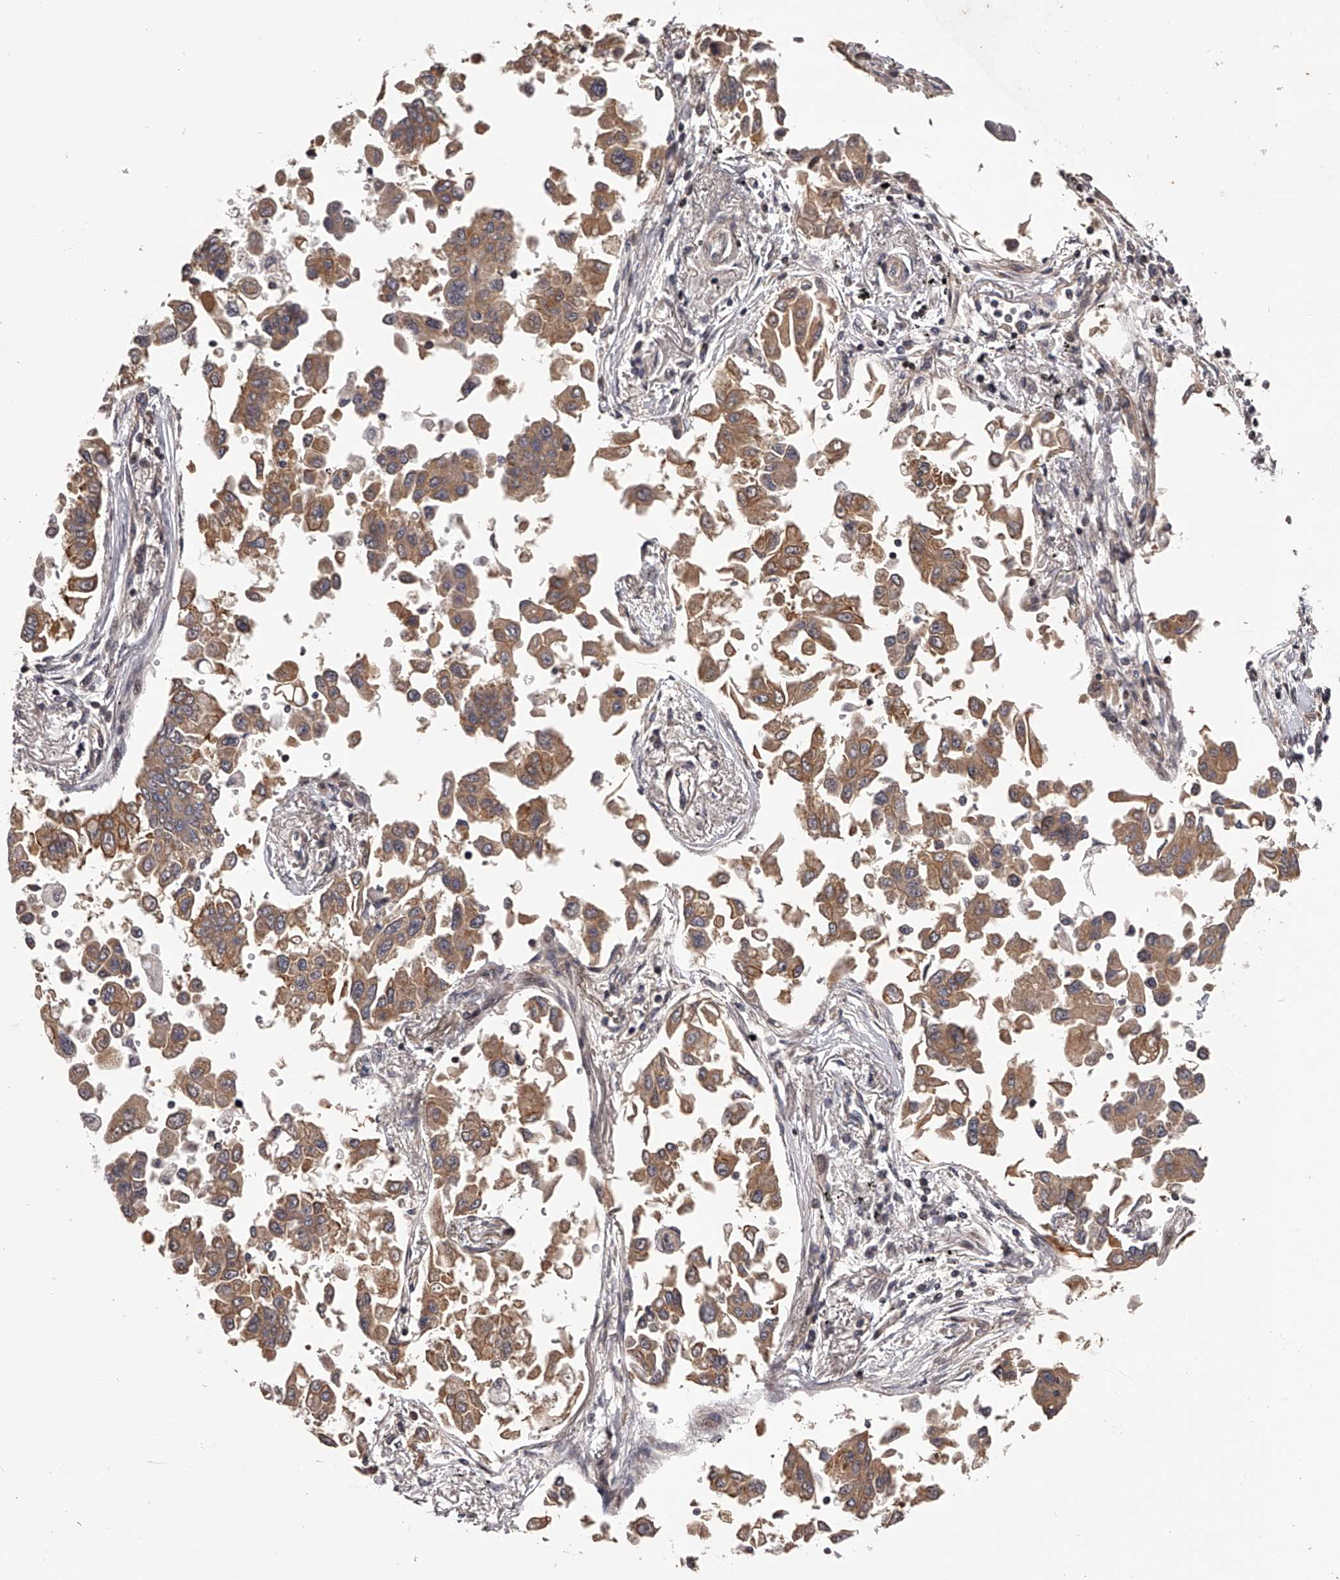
{"staining": {"intensity": "moderate", "quantity": ">75%", "location": "cytoplasmic/membranous"}, "tissue": "lung cancer", "cell_type": "Tumor cells", "image_type": "cancer", "snomed": [{"axis": "morphology", "description": "Adenocarcinoma, NOS"}, {"axis": "topography", "description": "Lung"}], "caption": "A high-resolution histopathology image shows immunohistochemistry (IHC) staining of lung cancer (adenocarcinoma), which demonstrates moderate cytoplasmic/membranous positivity in about >75% of tumor cells.", "gene": "PFDN2", "patient": {"sex": "female", "age": 67}}